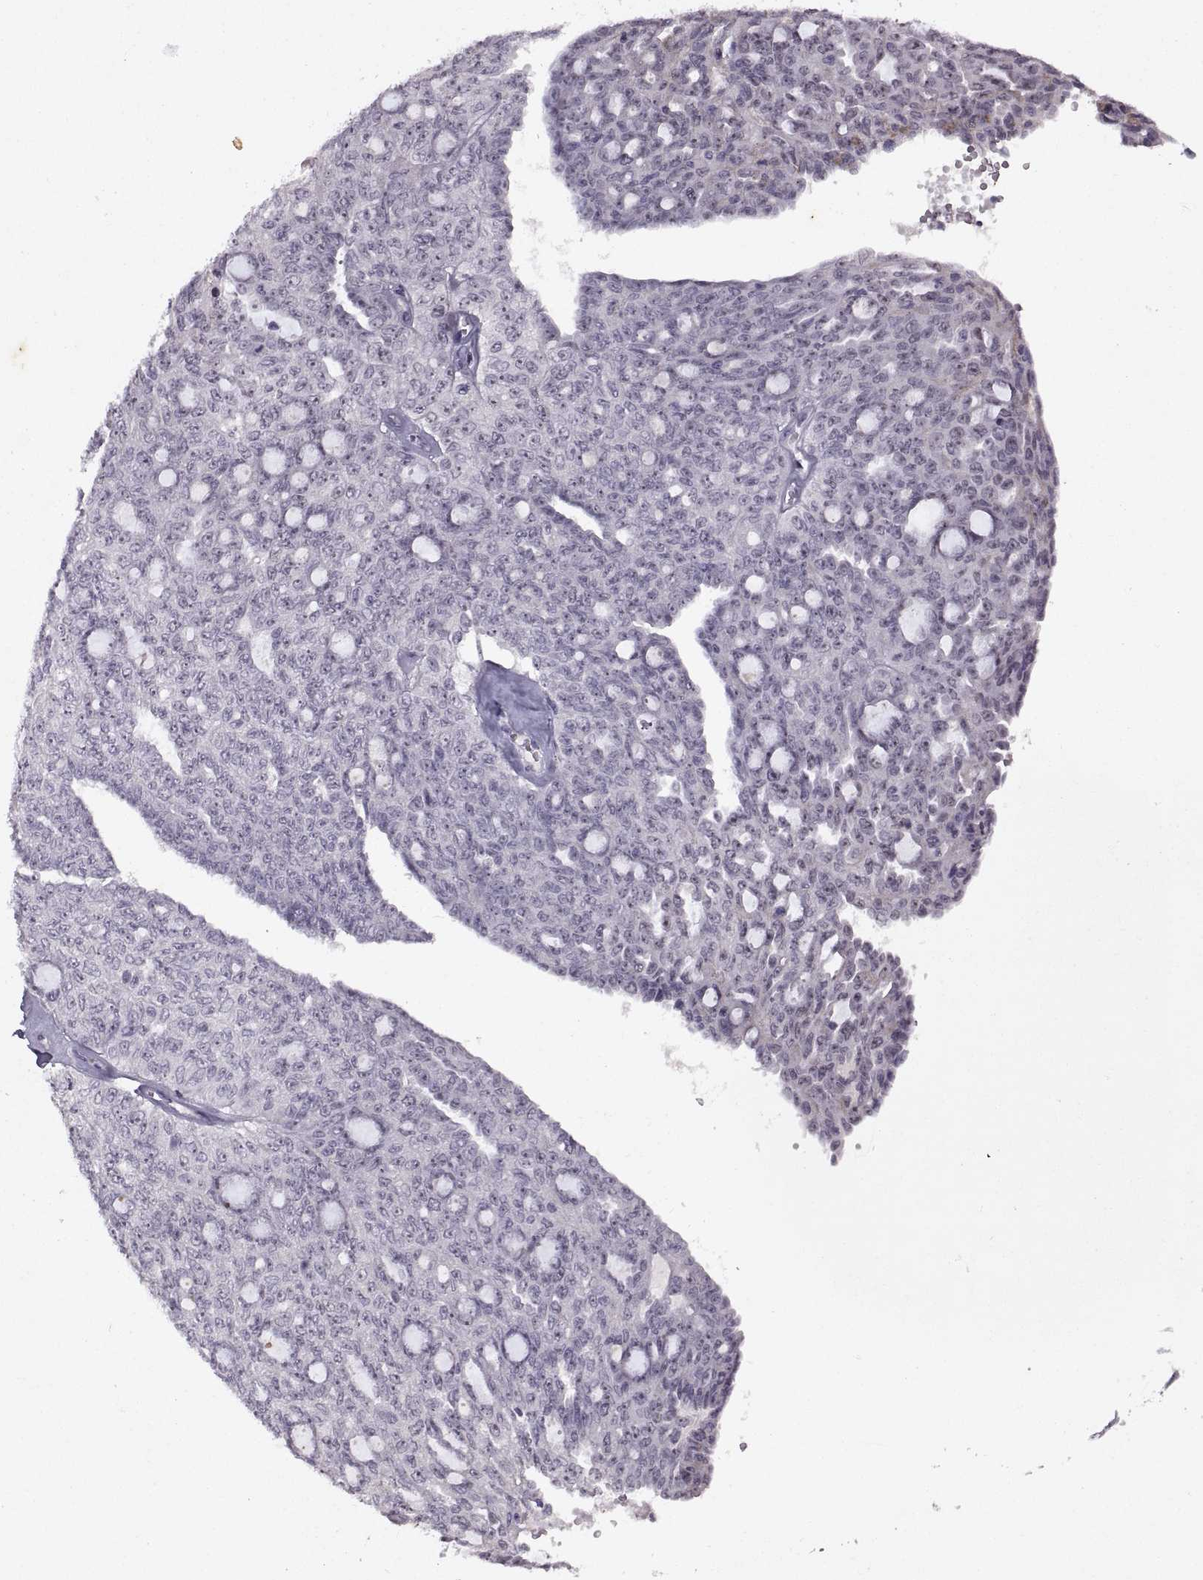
{"staining": {"intensity": "weak", "quantity": "<25%", "location": "nuclear"}, "tissue": "ovarian cancer", "cell_type": "Tumor cells", "image_type": "cancer", "snomed": [{"axis": "morphology", "description": "Cystadenocarcinoma, serous, NOS"}, {"axis": "topography", "description": "Ovary"}], "caption": "The micrograph displays no staining of tumor cells in ovarian cancer.", "gene": "SINHCAF", "patient": {"sex": "female", "age": 71}}